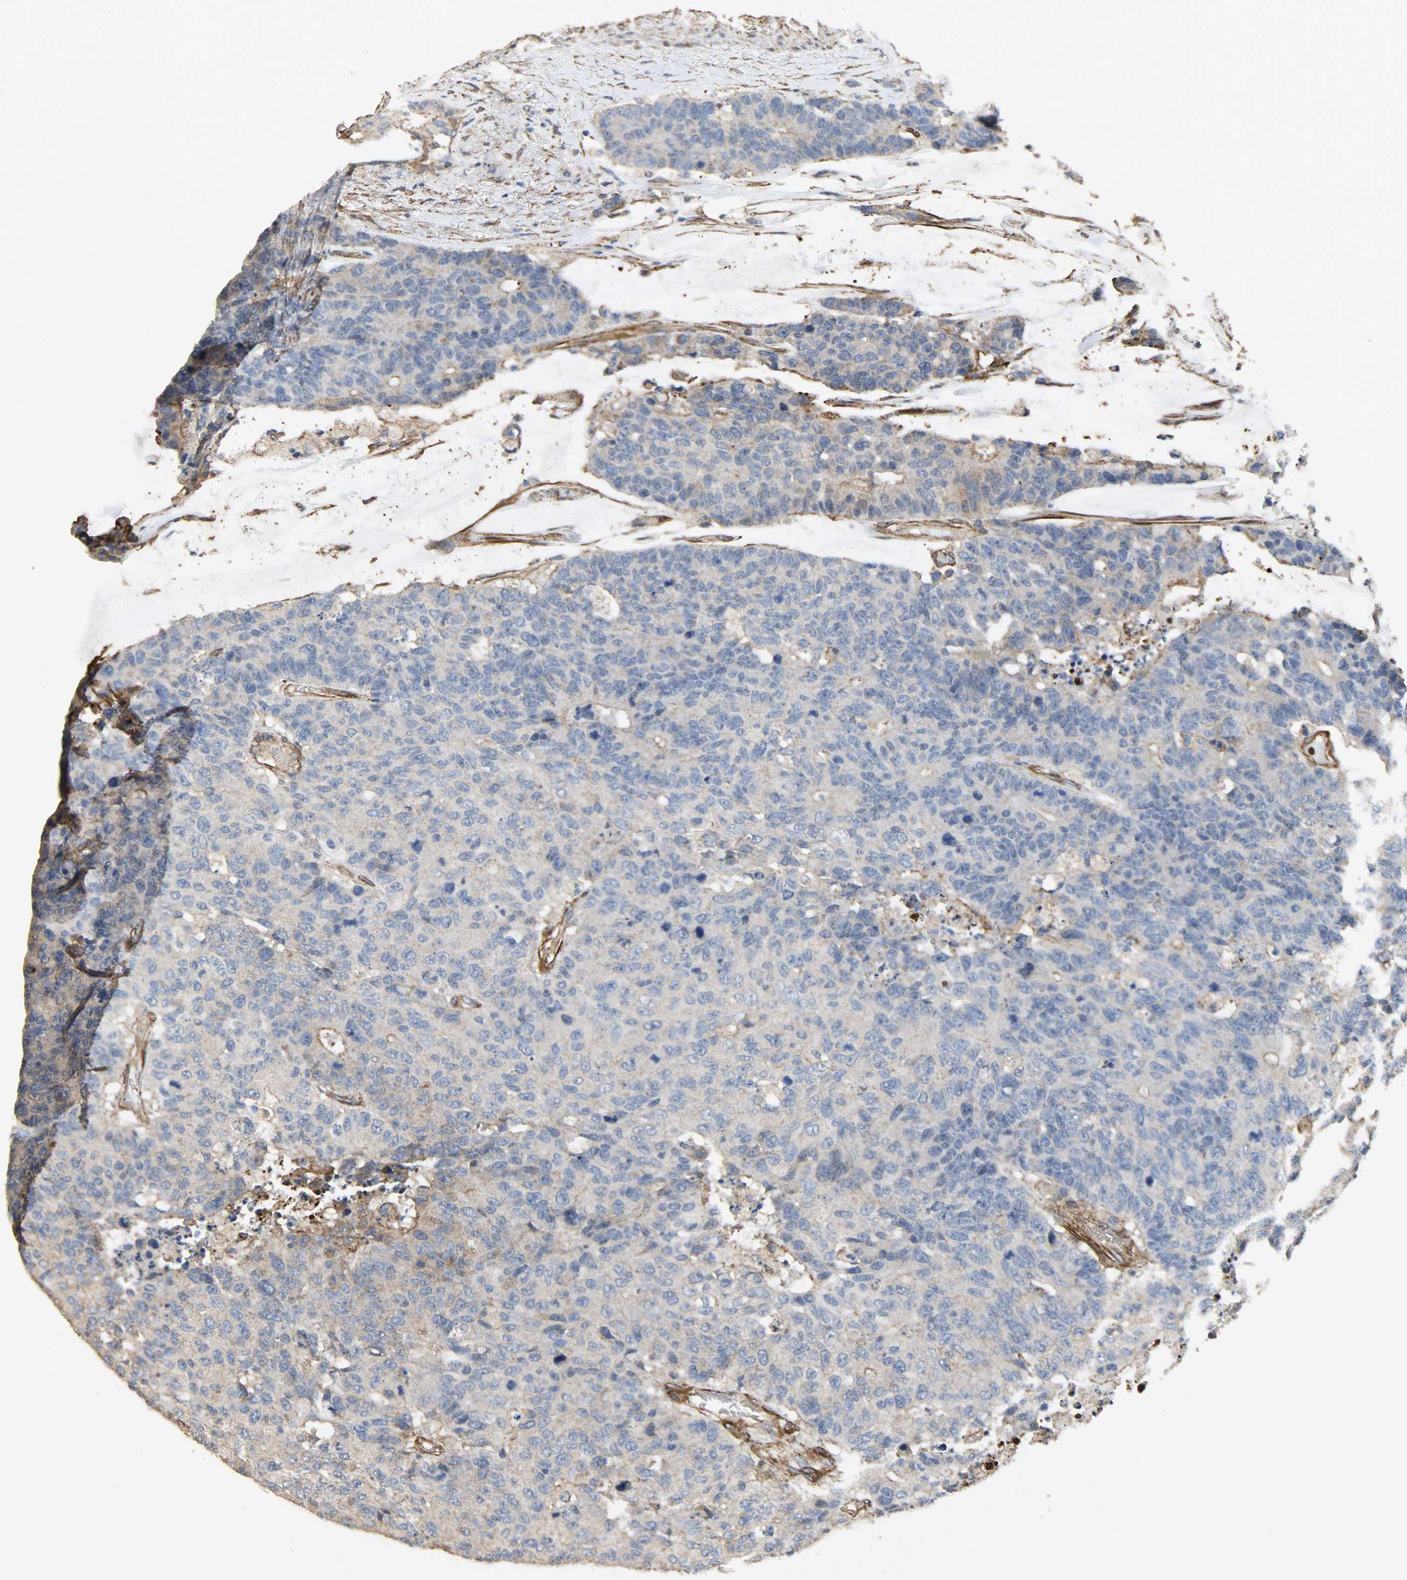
{"staining": {"intensity": "weak", "quantity": "<25%", "location": "cytoplasmic/membranous"}, "tissue": "colorectal cancer", "cell_type": "Tumor cells", "image_type": "cancer", "snomed": [{"axis": "morphology", "description": "Adenocarcinoma, NOS"}, {"axis": "topography", "description": "Colon"}], "caption": "There is no significant expression in tumor cells of adenocarcinoma (colorectal).", "gene": "TPM4", "patient": {"sex": "female", "age": 86}}